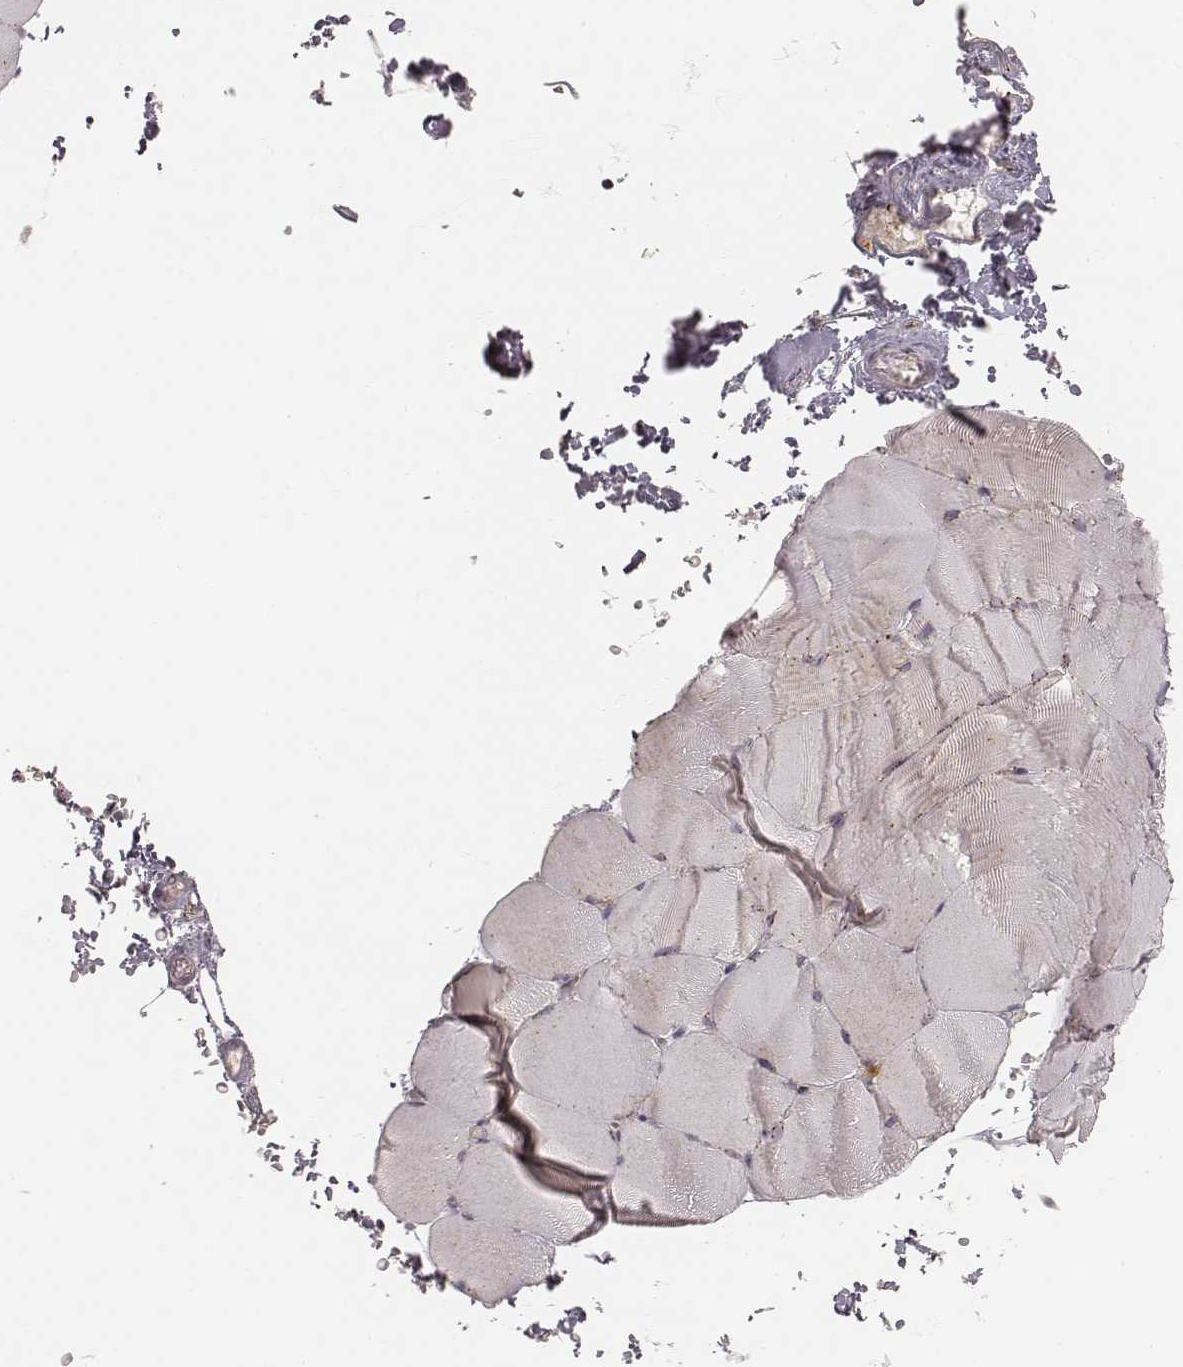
{"staining": {"intensity": "weak", "quantity": "<25%", "location": "cytoplasmic/membranous"}, "tissue": "skeletal muscle", "cell_type": "Myocytes", "image_type": "normal", "snomed": [{"axis": "morphology", "description": "Normal tissue, NOS"}, {"axis": "topography", "description": "Skeletal muscle"}], "caption": "Immunohistochemistry (IHC) photomicrograph of unremarkable human skeletal muscle stained for a protein (brown), which shows no staining in myocytes.", "gene": "GORASP2", "patient": {"sex": "female", "age": 37}}